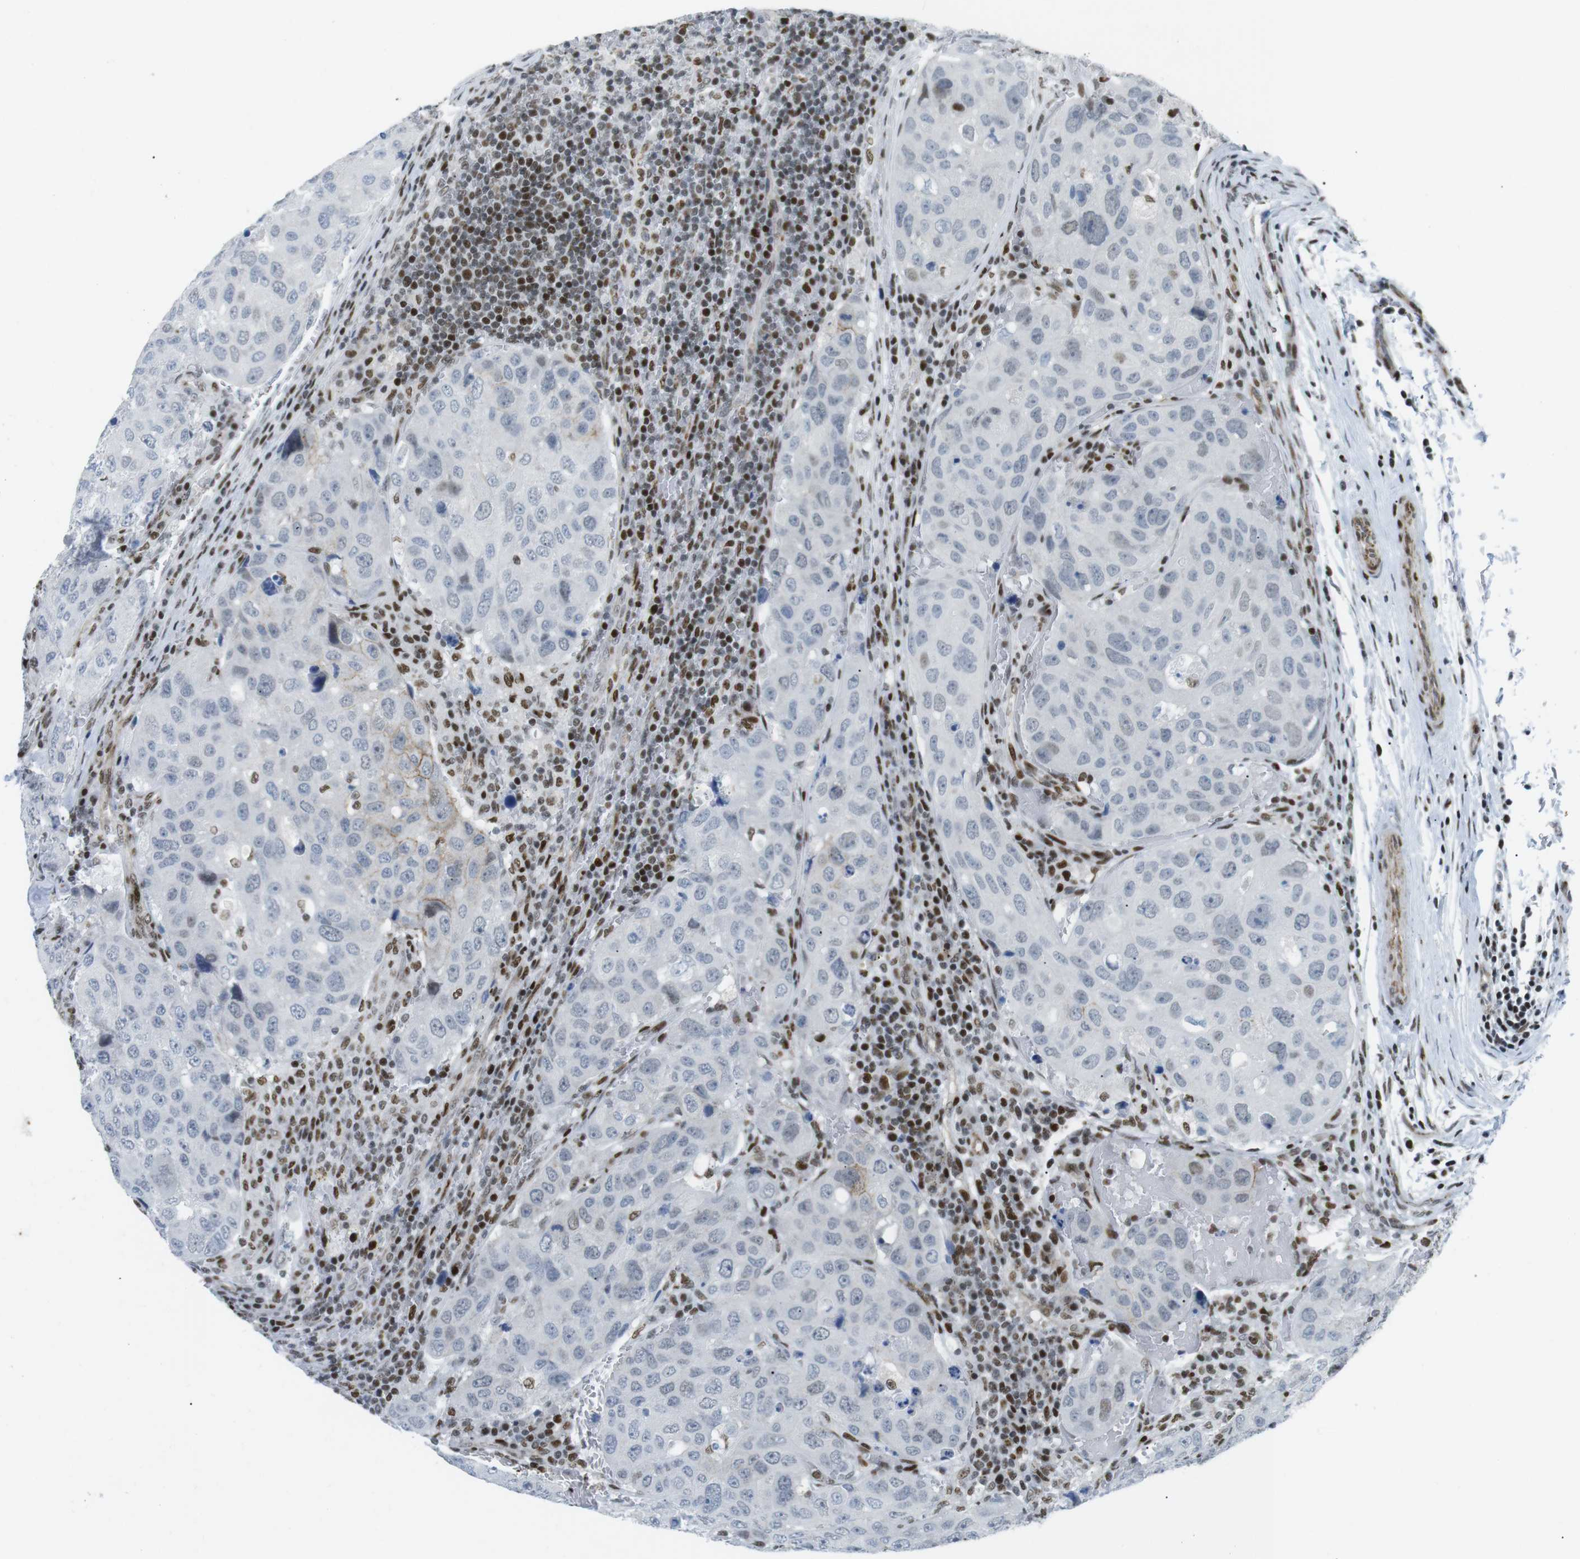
{"staining": {"intensity": "weak", "quantity": "<25%", "location": "cytoplasmic/membranous,nuclear"}, "tissue": "urothelial cancer", "cell_type": "Tumor cells", "image_type": "cancer", "snomed": [{"axis": "morphology", "description": "Urothelial carcinoma, High grade"}, {"axis": "topography", "description": "Lymph node"}, {"axis": "topography", "description": "Urinary bladder"}], "caption": "Urothelial cancer stained for a protein using IHC exhibits no expression tumor cells.", "gene": "ARID1A", "patient": {"sex": "male", "age": 51}}